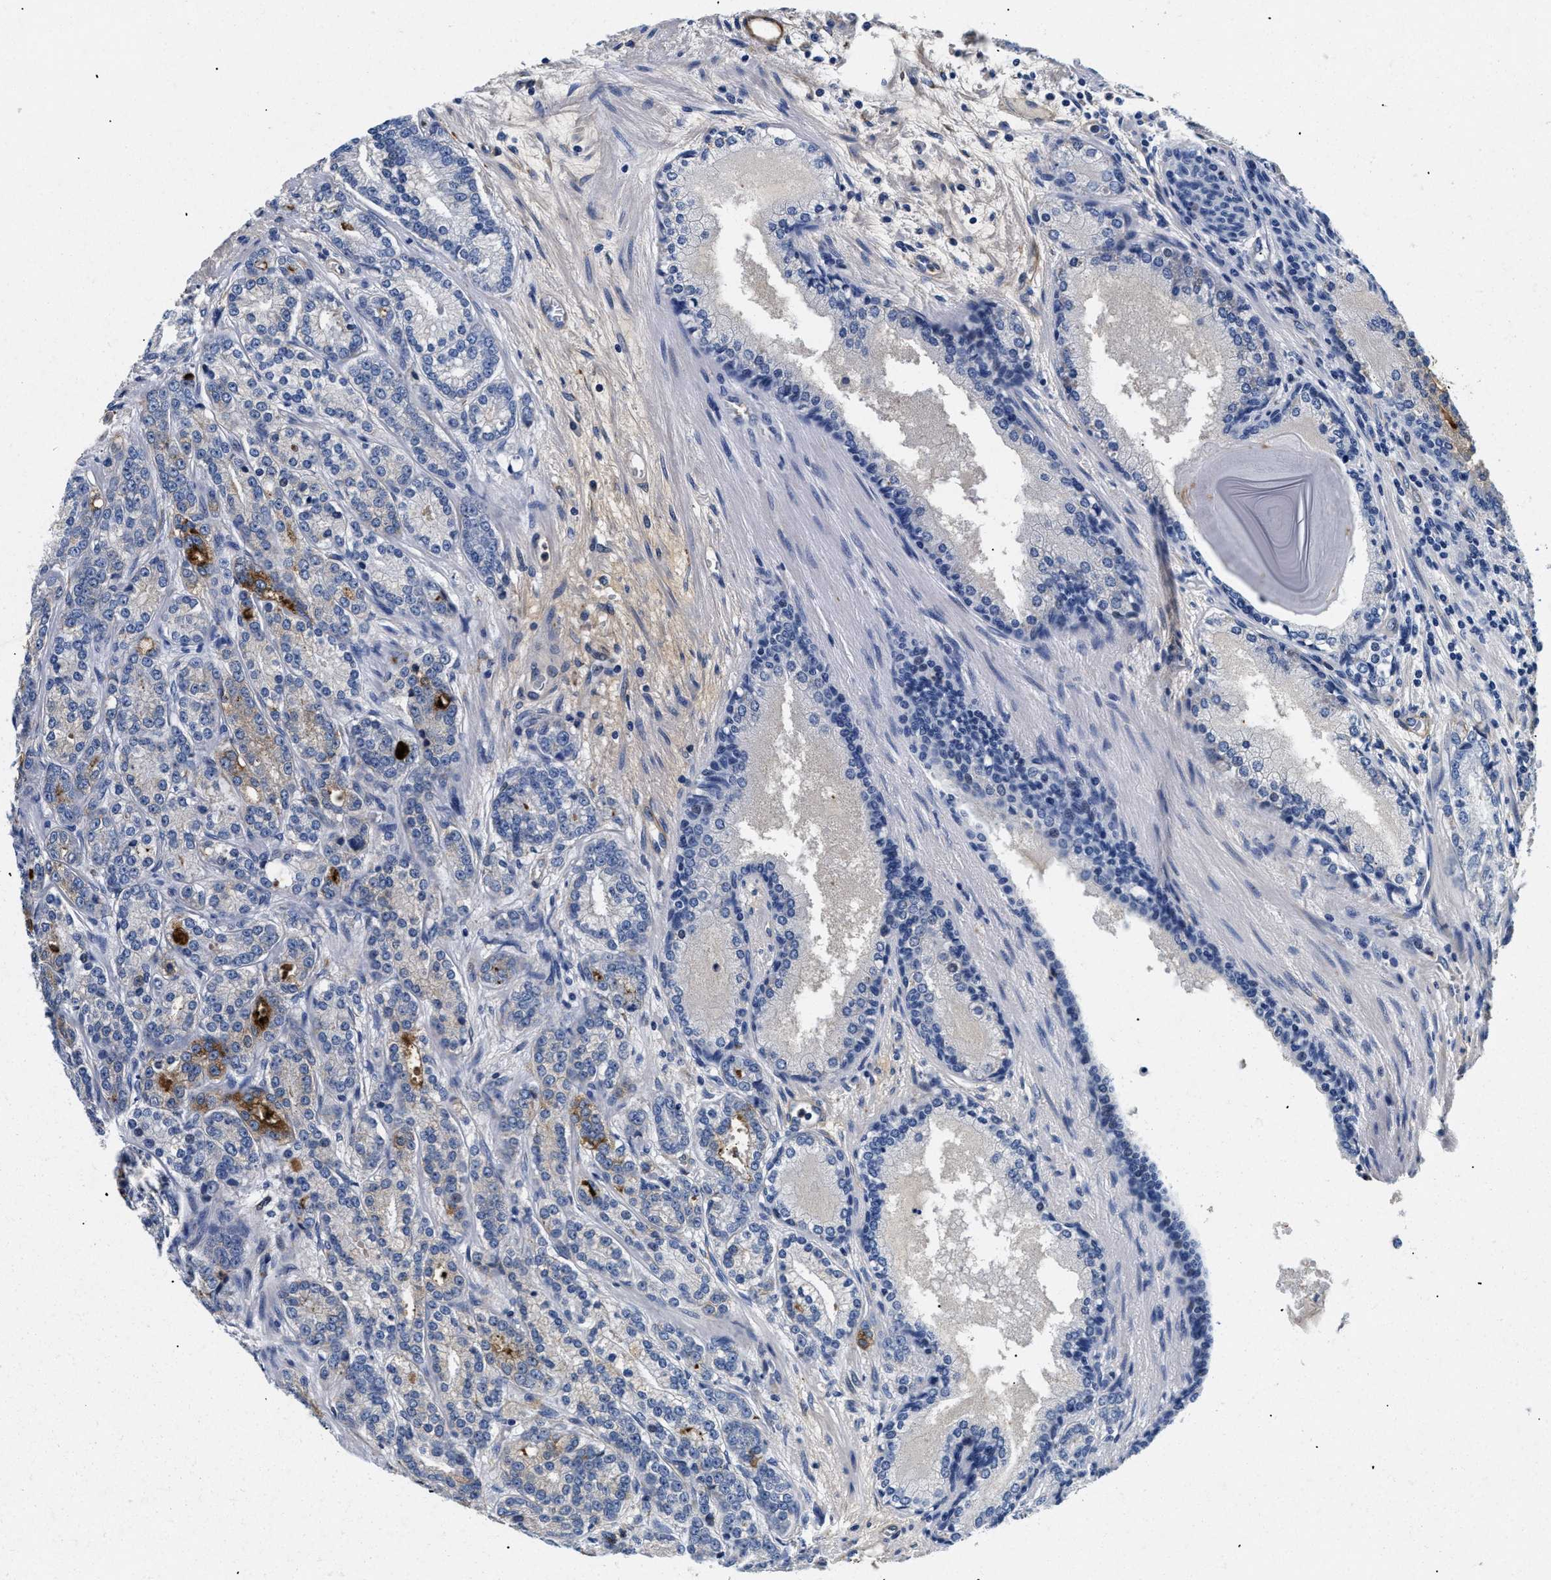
{"staining": {"intensity": "negative", "quantity": "none", "location": "none"}, "tissue": "prostate cancer", "cell_type": "Tumor cells", "image_type": "cancer", "snomed": [{"axis": "morphology", "description": "Adenocarcinoma, High grade"}, {"axis": "topography", "description": "Prostate"}], "caption": "This is an IHC photomicrograph of prostate high-grade adenocarcinoma. There is no staining in tumor cells.", "gene": "LAMA3", "patient": {"sex": "male", "age": 61}}